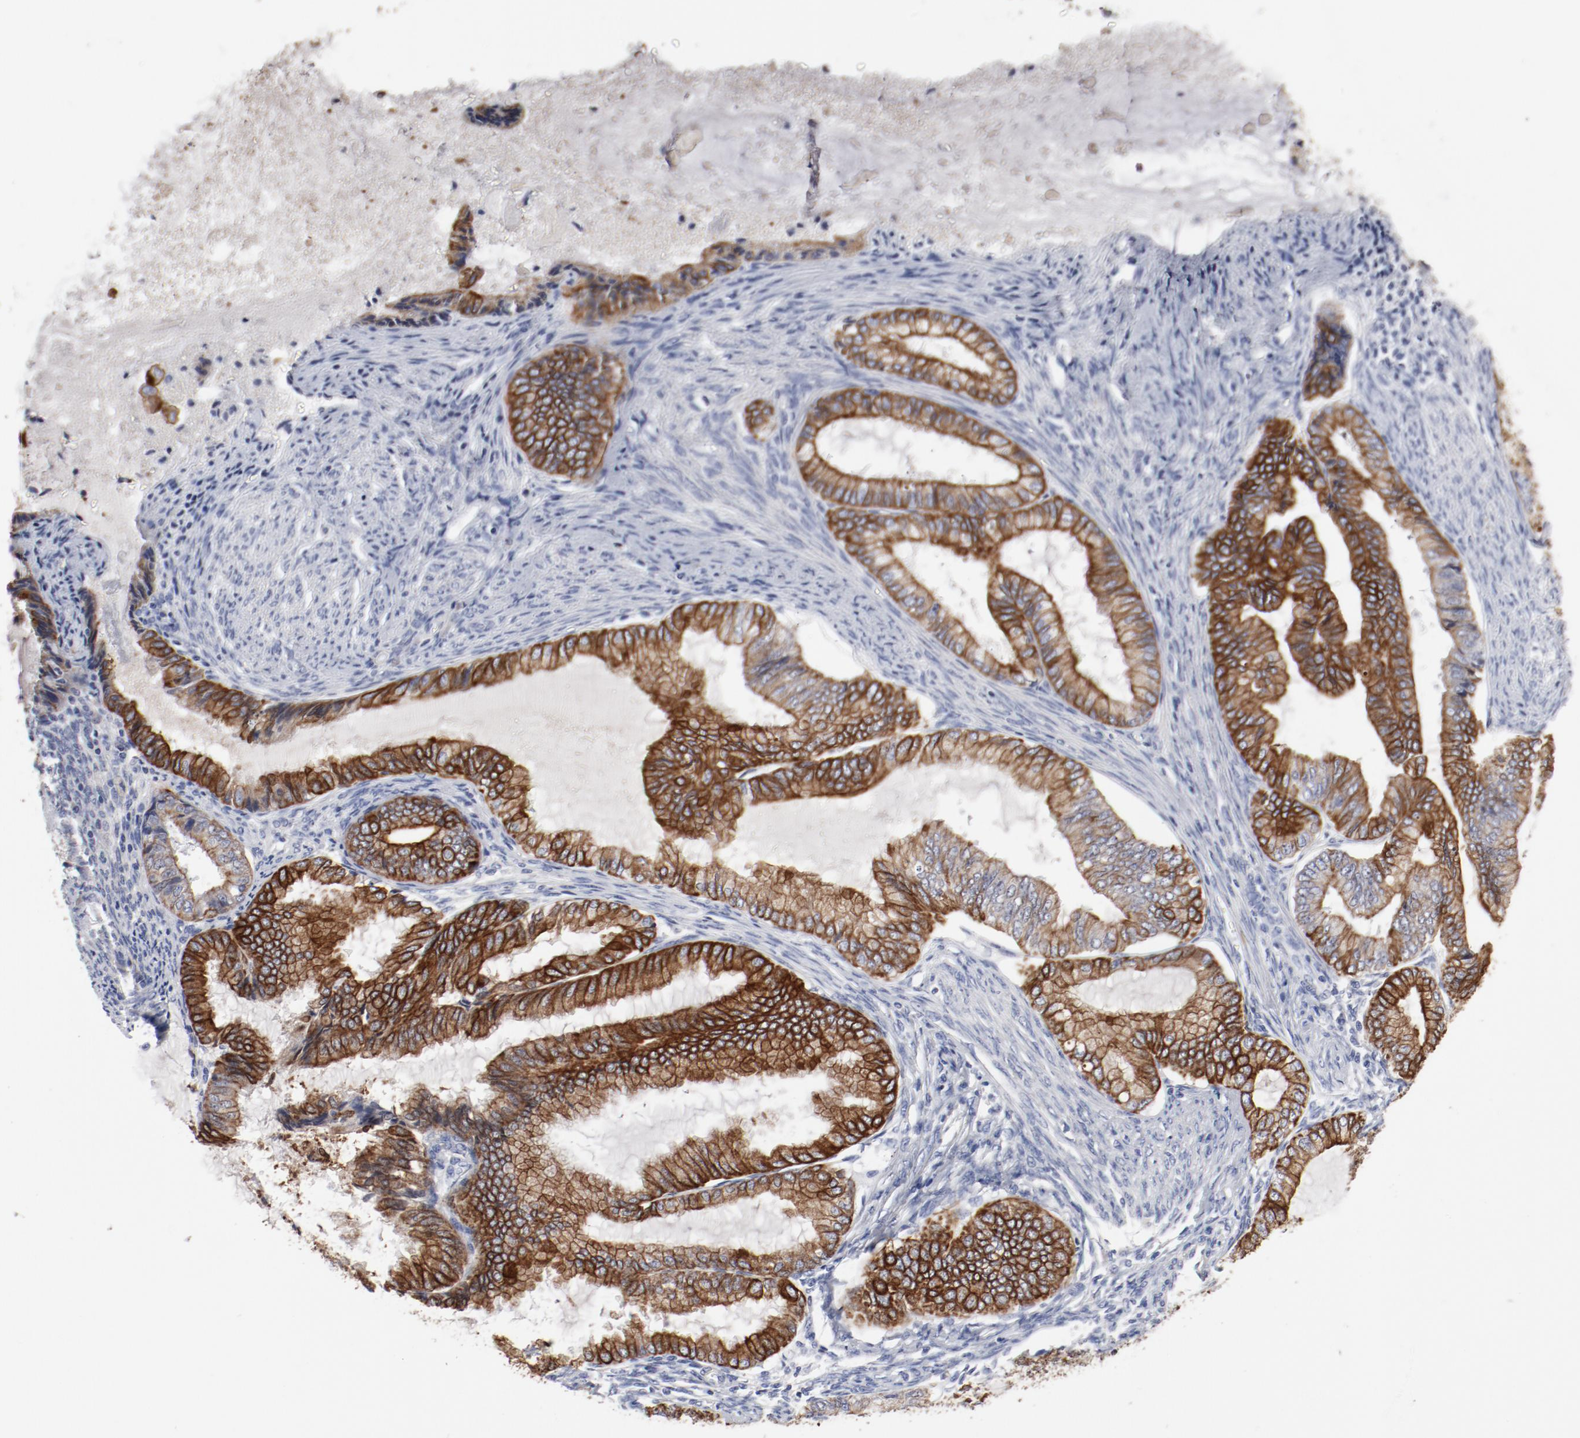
{"staining": {"intensity": "strong", "quantity": ">75%", "location": "cytoplasmic/membranous"}, "tissue": "endometrial cancer", "cell_type": "Tumor cells", "image_type": "cancer", "snomed": [{"axis": "morphology", "description": "Adenocarcinoma, NOS"}, {"axis": "topography", "description": "Endometrium"}], "caption": "Strong cytoplasmic/membranous protein expression is present in approximately >75% of tumor cells in endometrial cancer (adenocarcinoma). (brown staining indicates protein expression, while blue staining denotes nuclei).", "gene": "TSPAN6", "patient": {"sex": "female", "age": 86}}